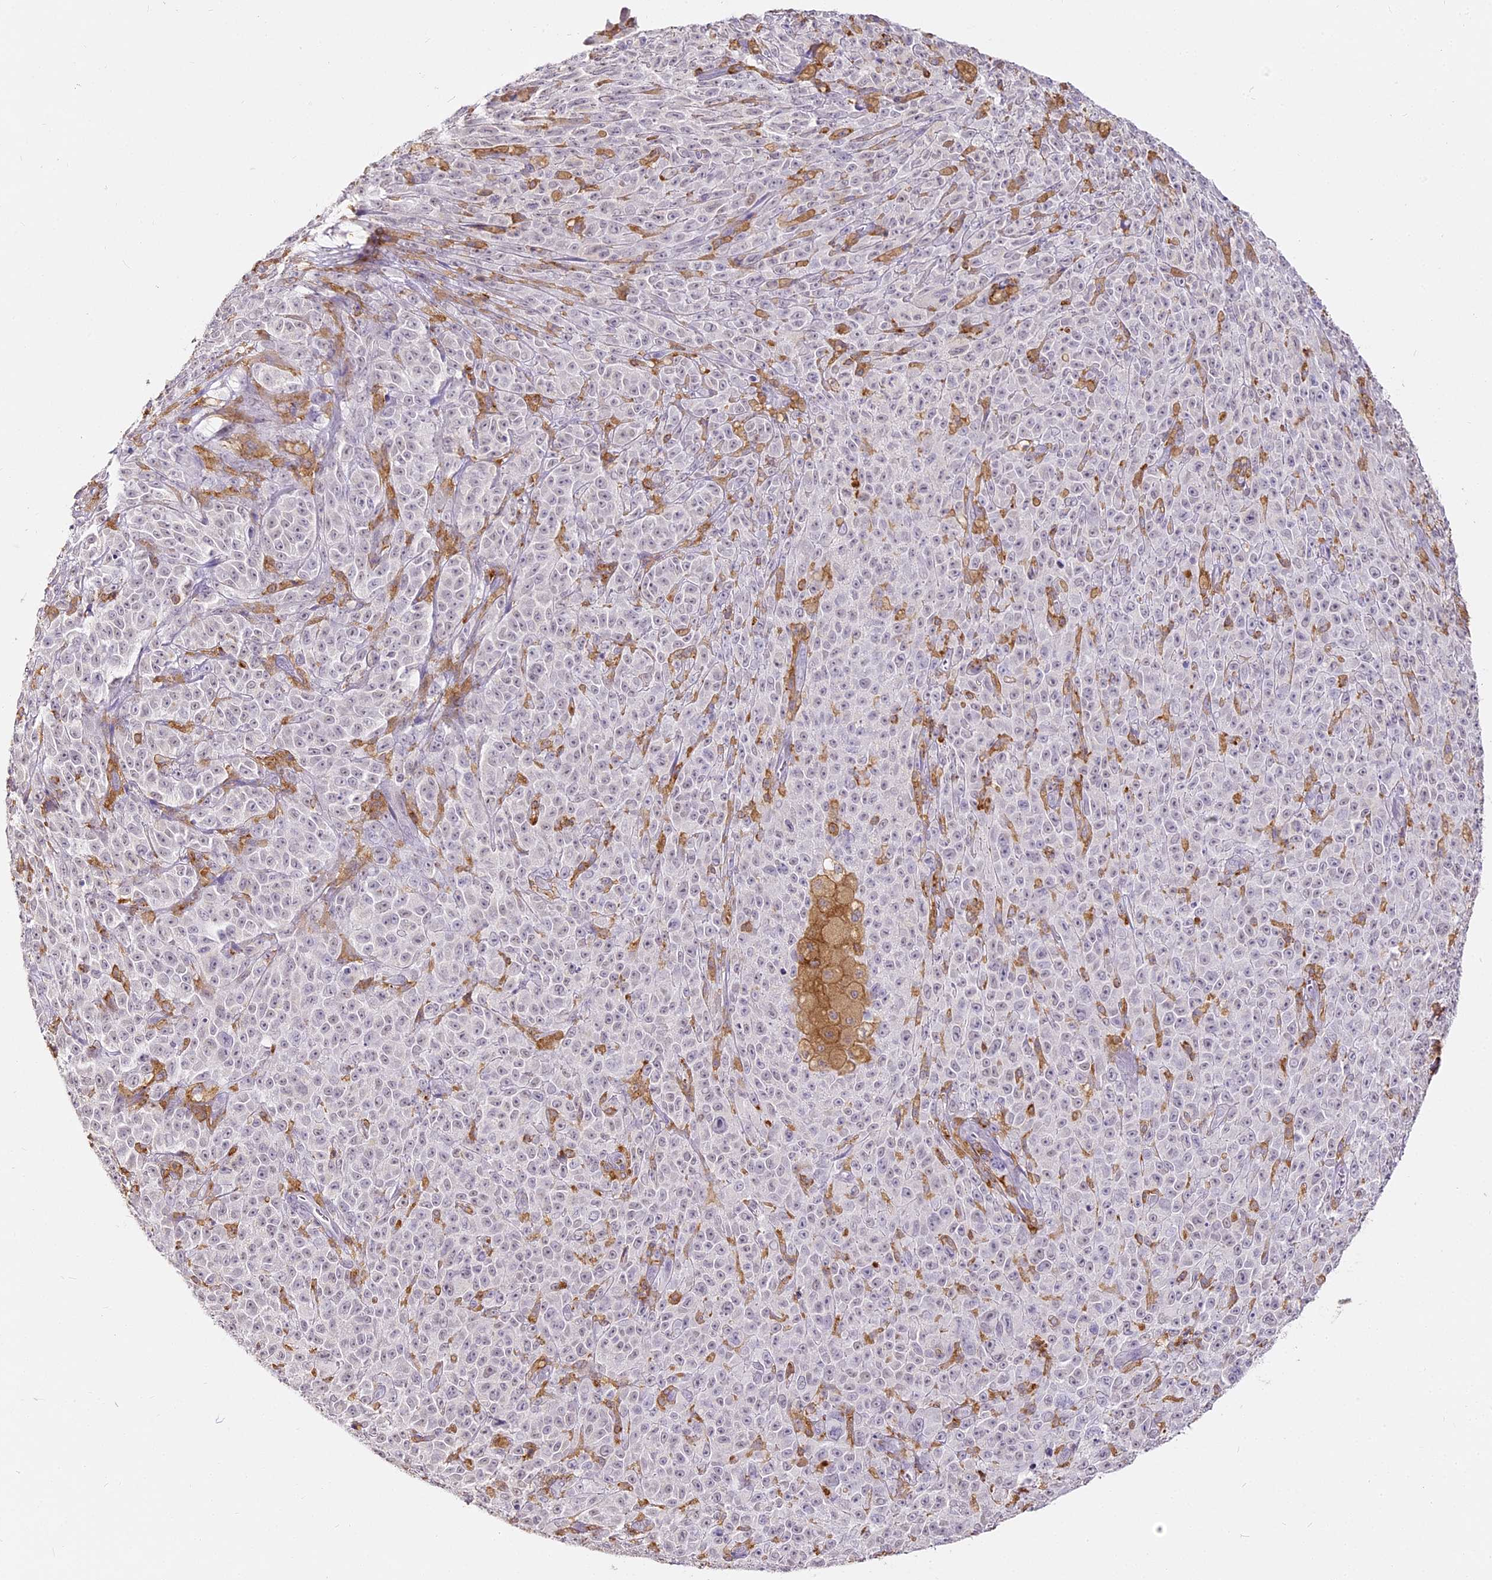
{"staining": {"intensity": "negative", "quantity": "none", "location": "none"}, "tissue": "melanoma", "cell_type": "Tumor cells", "image_type": "cancer", "snomed": [{"axis": "morphology", "description": "Malignant melanoma, NOS"}, {"axis": "topography", "description": "Skin"}], "caption": "IHC histopathology image of neoplastic tissue: melanoma stained with DAB (3,3'-diaminobenzidine) demonstrates no significant protein staining in tumor cells.", "gene": "DOCK2", "patient": {"sex": "female", "age": 82}}